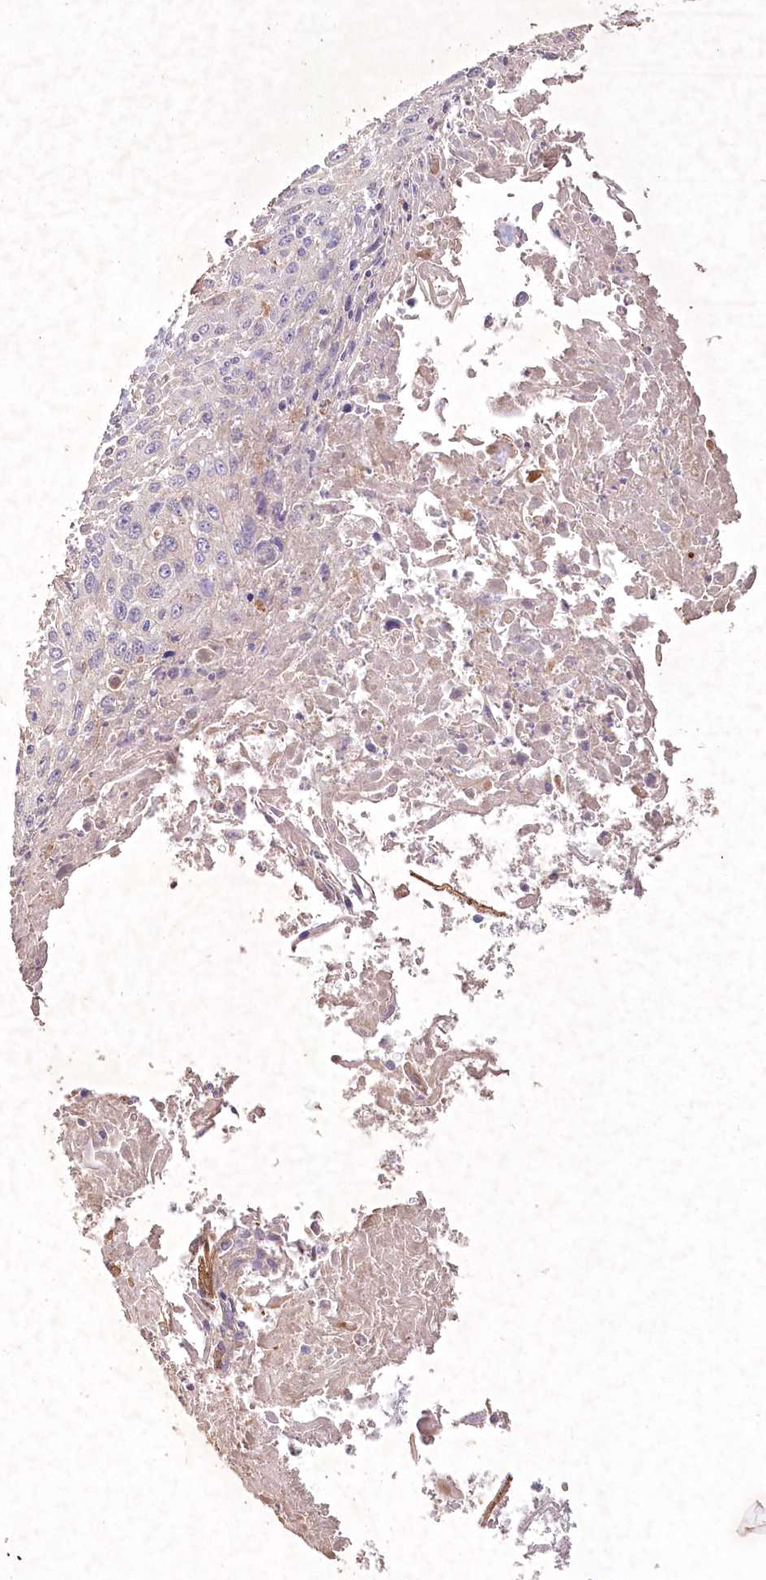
{"staining": {"intensity": "moderate", "quantity": "<25%", "location": "cytoplasmic/membranous"}, "tissue": "cervical cancer", "cell_type": "Tumor cells", "image_type": "cancer", "snomed": [{"axis": "morphology", "description": "Squamous cell carcinoma, NOS"}, {"axis": "topography", "description": "Cervix"}], "caption": "Moderate cytoplasmic/membranous protein staining is appreciated in about <25% of tumor cells in cervical squamous cell carcinoma.", "gene": "IRAK1BP1", "patient": {"sex": "female", "age": 51}}